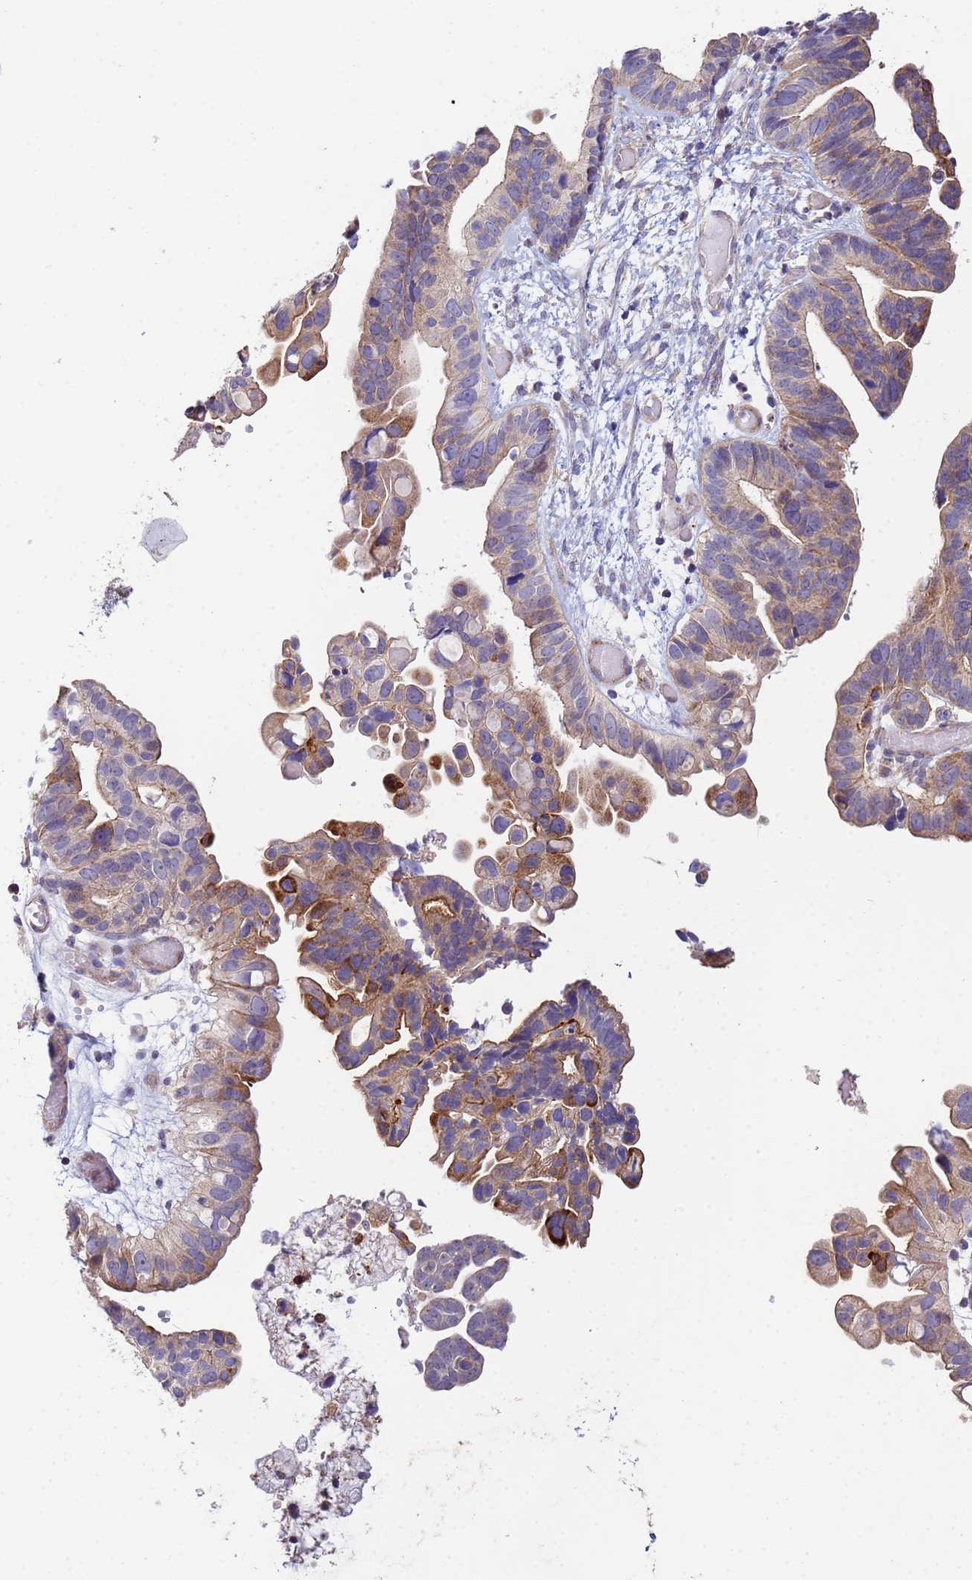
{"staining": {"intensity": "weak", "quantity": ">75%", "location": "cytoplasmic/membranous"}, "tissue": "ovarian cancer", "cell_type": "Tumor cells", "image_type": "cancer", "snomed": [{"axis": "morphology", "description": "Cystadenocarcinoma, serous, NOS"}, {"axis": "topography", "description": "Ovary"}], "caption": "Serous cystadenocarcinoma (ovarian) tissue reveals weak cytoplasmic/membranous staining in about >75% of tumor cells, visualized by immunohistochemistry.", "gene": "CDC34", "patient": {"sex": "female", "age": 56}}